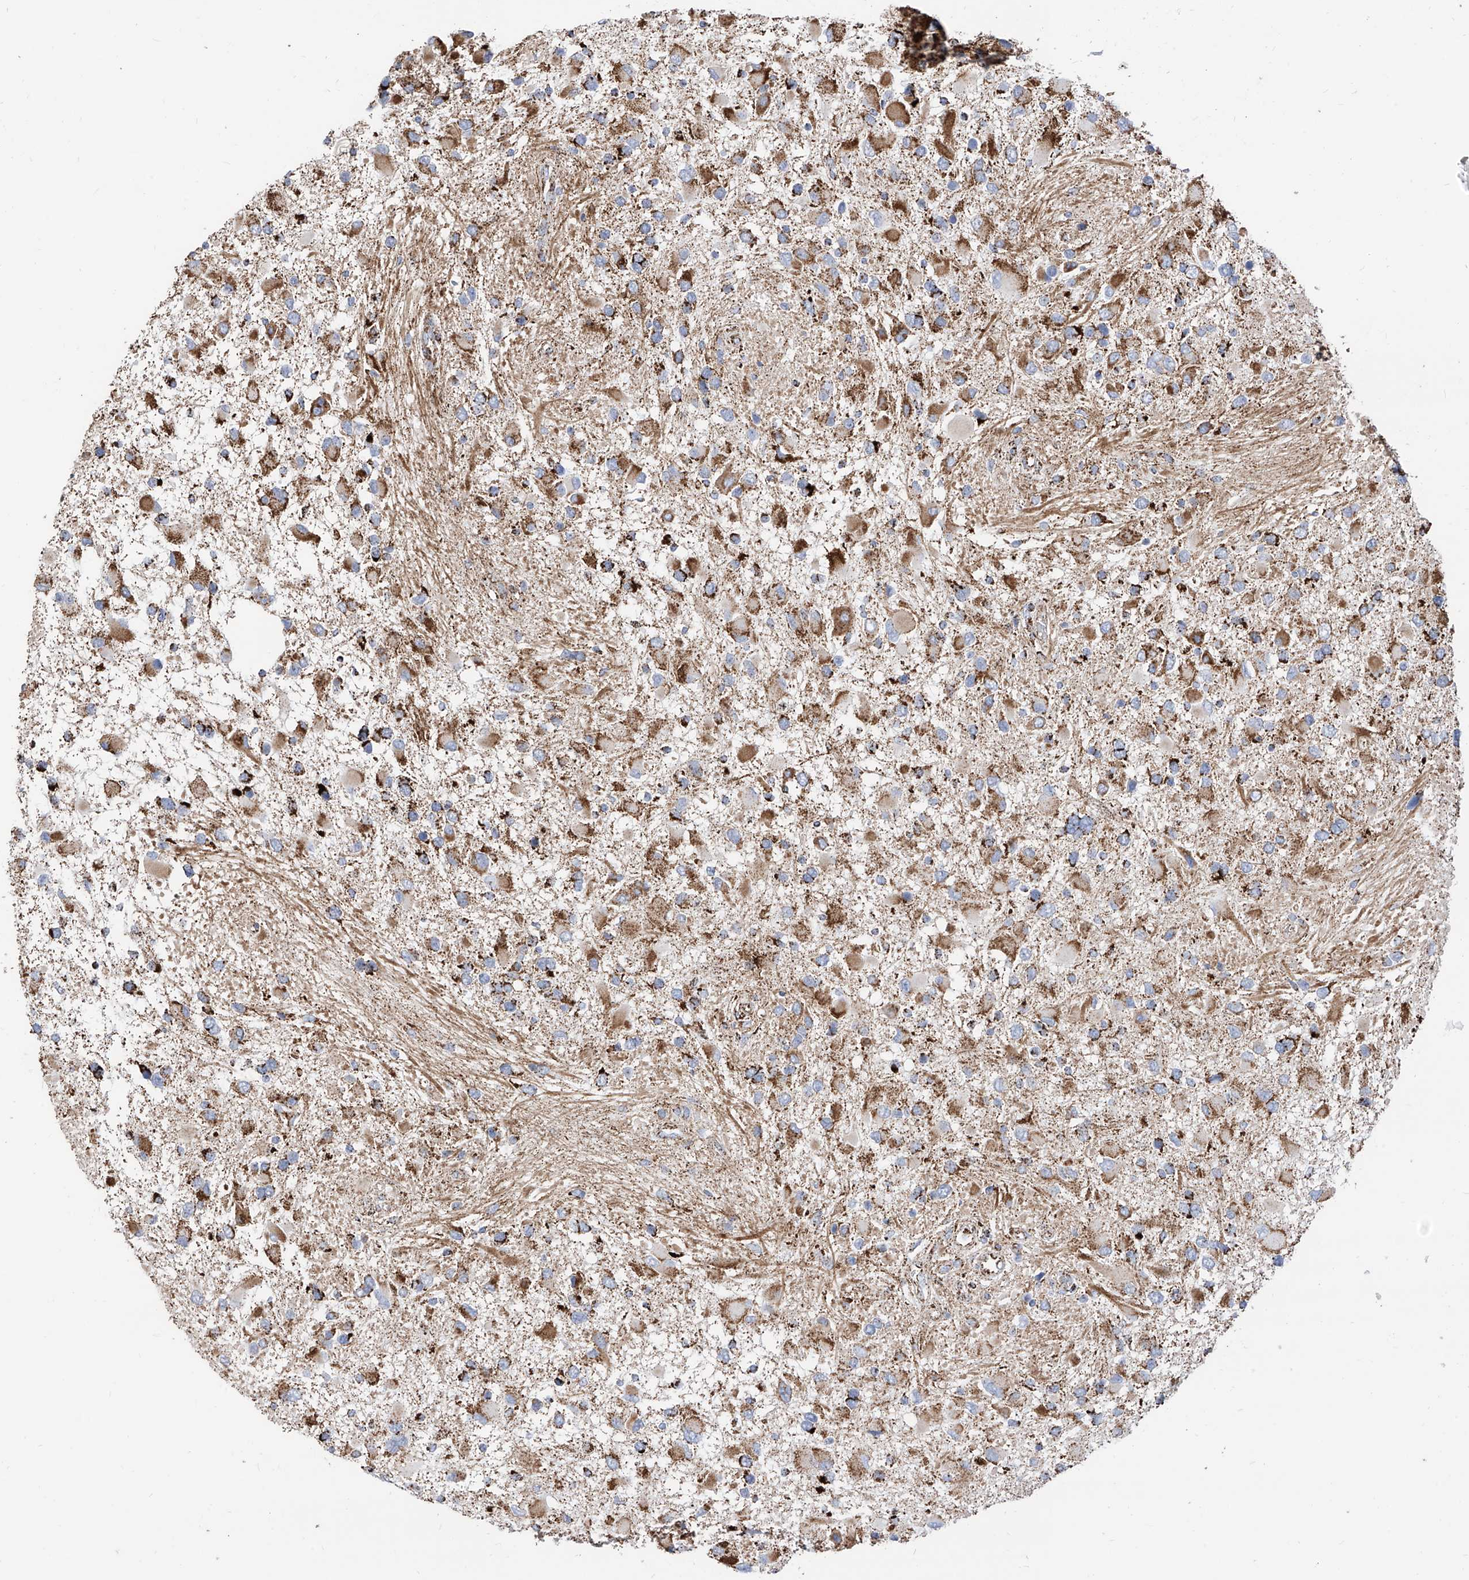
{"staining": {"intensity": "strong", "quantity": "25%-75%", "location": "cytoplasmic/membranous"}, "tissue": "glioma", "cell_type": "Tumor cells", "image_type": "cancer", "snomed": [{"axis": "morphology", "description": "Glioma, malignant, High grade"}, {"axis": "topography", "description": "Brain"}], "caption": "High-grade glioma (malignant) stained for a protein shows strong cytoplasmic/membranous positivity in tumor cells. The protein of interest is stained brown, and the nuclei are stained in blue (DAB (3,3'-diaminobenzidine) IHC with brightfield microscopy, high magnification).", "gene": "COX5B", "patient": {"sex": "male", "age": 53}}